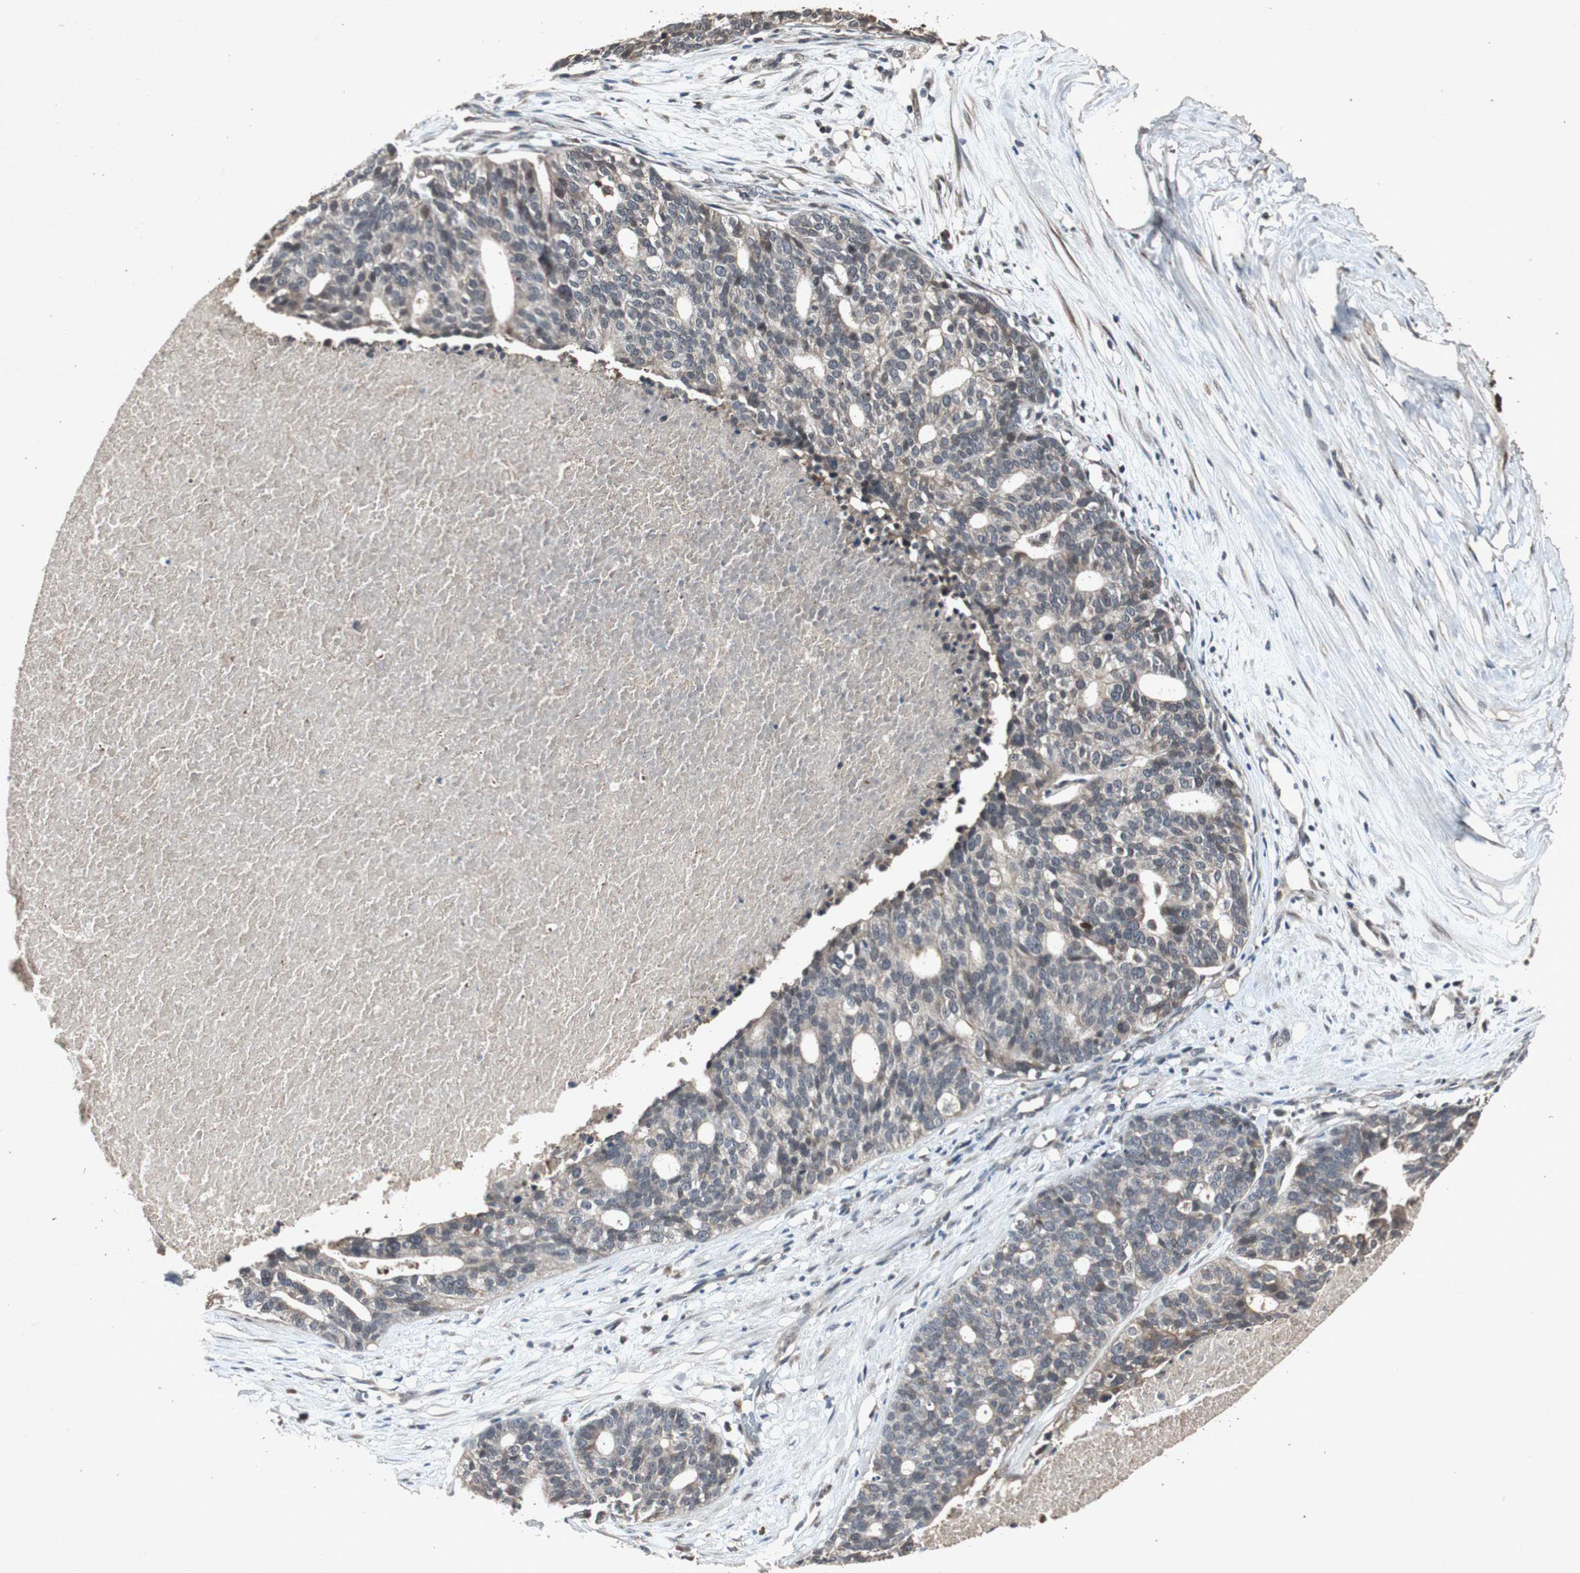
{"staining": {"intensity": "negative", "quantity": "none", "location": "none"}, "tissue": "ovarian cancer", "cell_type": "Tumor cells", "image_type": "cancer", "snomed": [{"axis": "morphology", "description": "Cystadenocarcinoma, serous, NOS"}, {"axis": "topography", "description": "Ovary"}], "caption": "Immunohistochemistry (IHC) of human serous cystadenocarcinoma (ovarian) demonstrates no positivity in tumor cells. (DAB IHC, high magnification).", "gene": "SLIT2", "patient": {"sex": "female", "age": 59}}